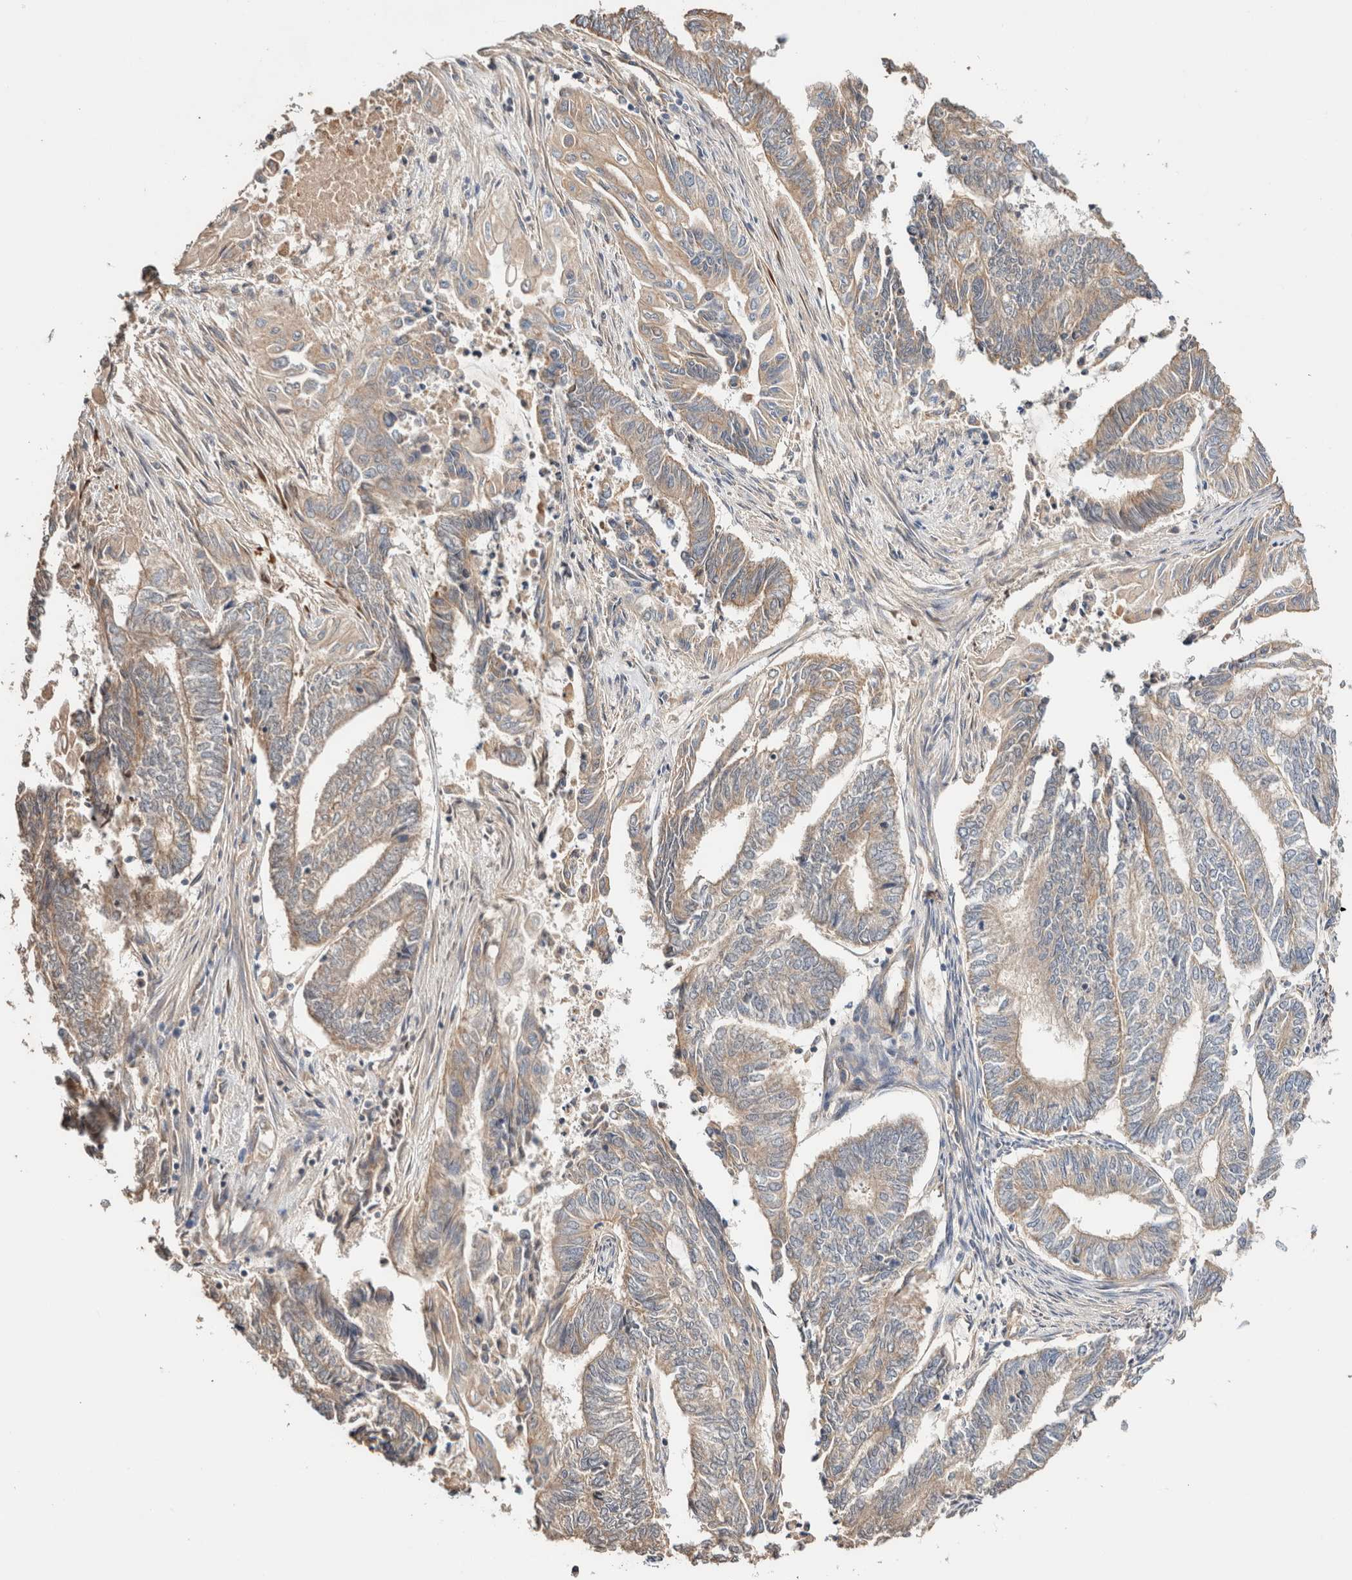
{"staining": {"intensity": "weak", "quantity": "25%-75%", "location": "cytoplasmic/membranous"}, "tissue": "endometrial cancer", "cell_type": "Tumor cells", "image_type": "cancer", "snomed": [{"axis": "morphology", "description": "Adenocarcinoma, NOS"}, {"axis": "topography", "description": "Uterus"}, {"axis": "topography", "description": "Endometrium"}], "caption": "This photomicrograph exhibits endometrial cancer (adenocarcinoma) stained with IHC to label a protein in brown. The cytoplasmic/membranous of tumor cells show weak positivity for the protein. Nuclei are counter-stained blue.", "gene": "B3GNTL1", "patient": {"sex": "female", "age": 70}}